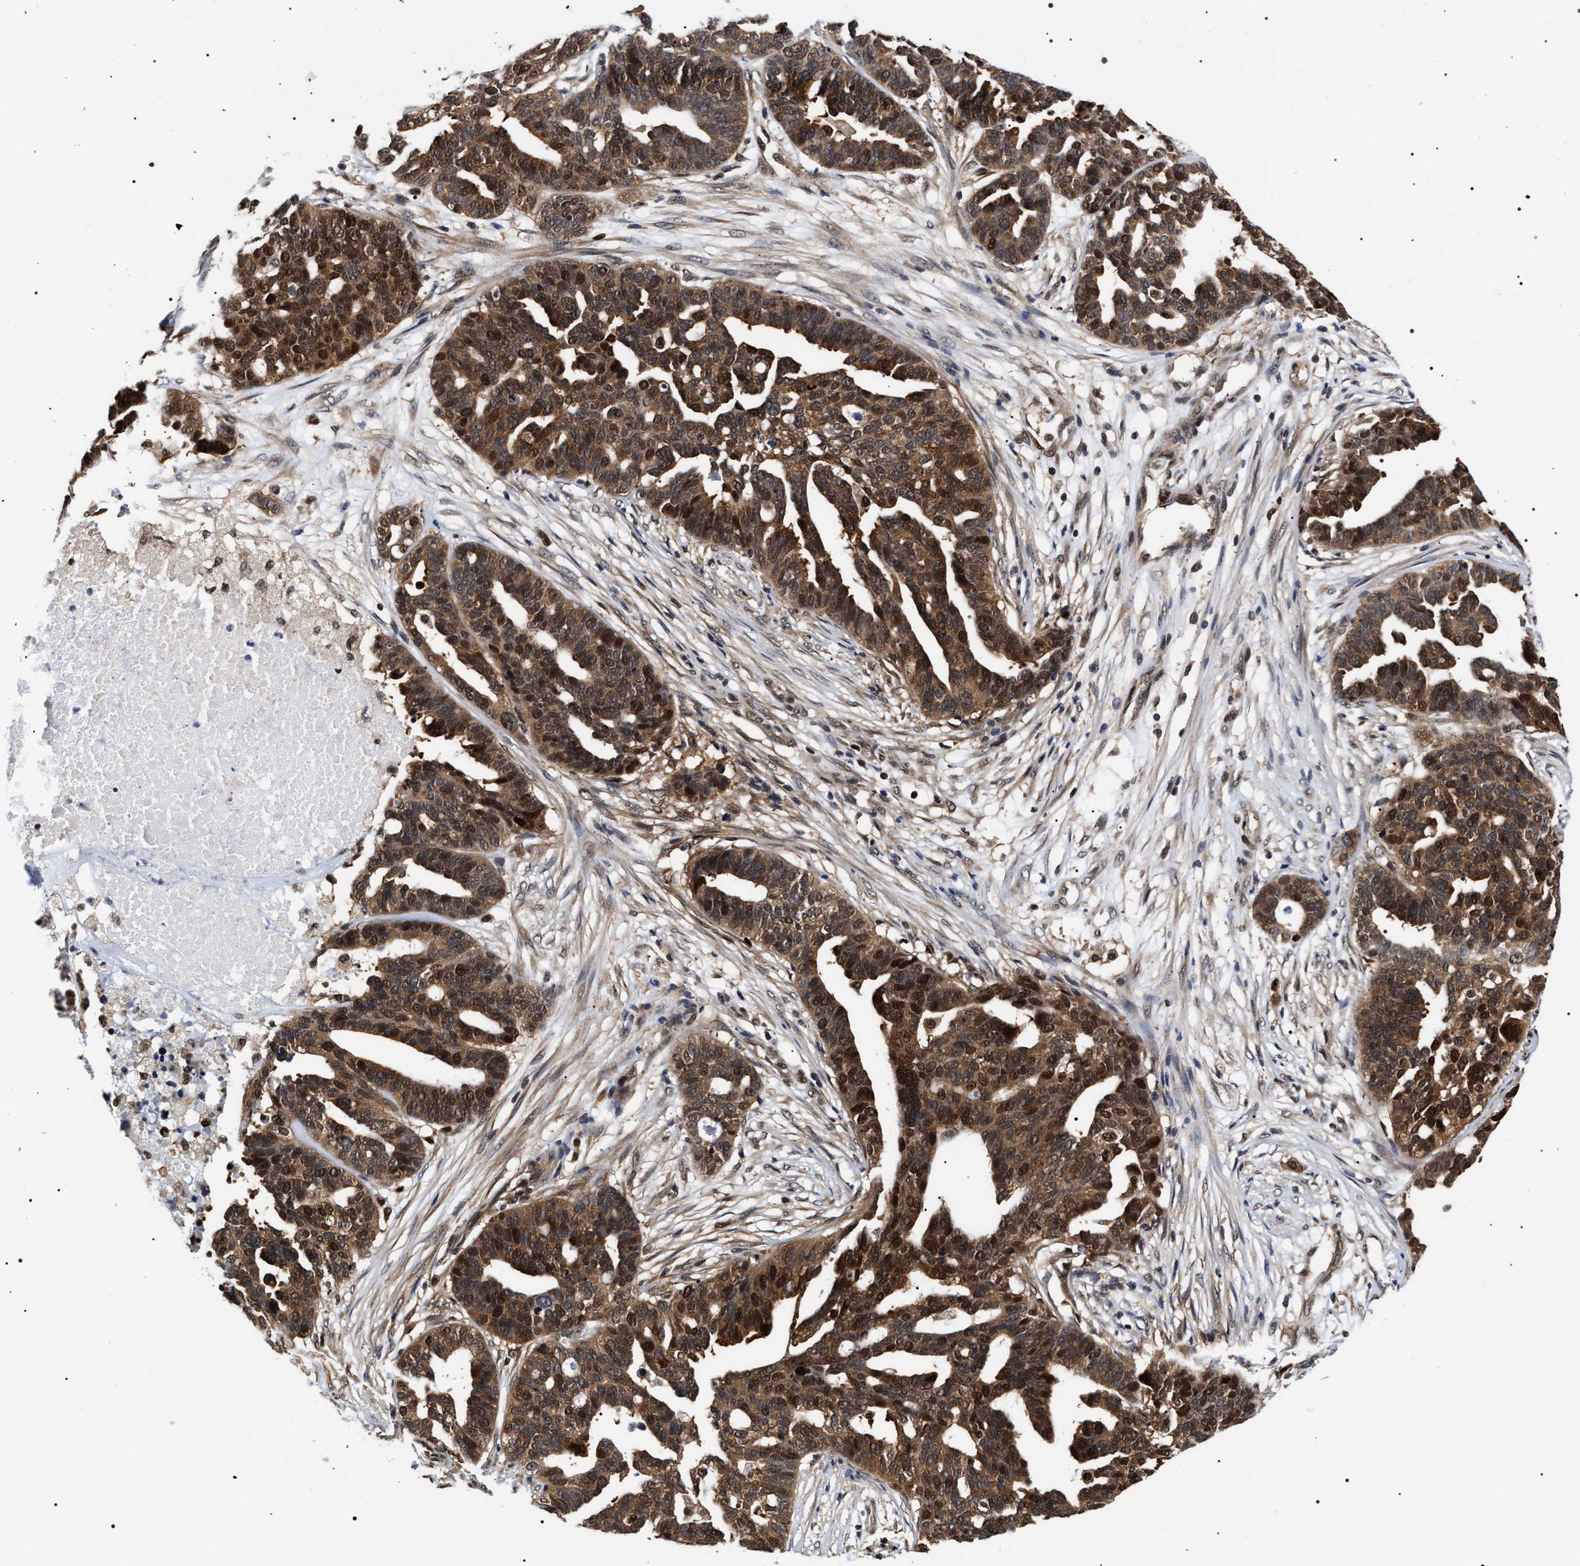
{"staining": {"intensity": "strong", "quantity": ">75%", "location": "cytoplasmic/membranous,nuclear"}, "tissue": "ovarian cancer", "cell_type": "Tumor cells", "image_type": "cancer", "snomed": [{"axis": "morphology", "description": "Cystadenocarcinoma, serous, NOS"}, {"axis": "topography", "description": "Ovary"}], "caption": "A photomicrograph of human ovarian cancer (serous cystadenocarcinoma) stained for a protein displays strong cytoplasmic/membranous and nuclear brown staining in tumor cells. The protein of interest is shown in brown color, while the nuclei are stained blue.", "gene": "BAG6", "patient": {"sex": "female", "age": 59}}